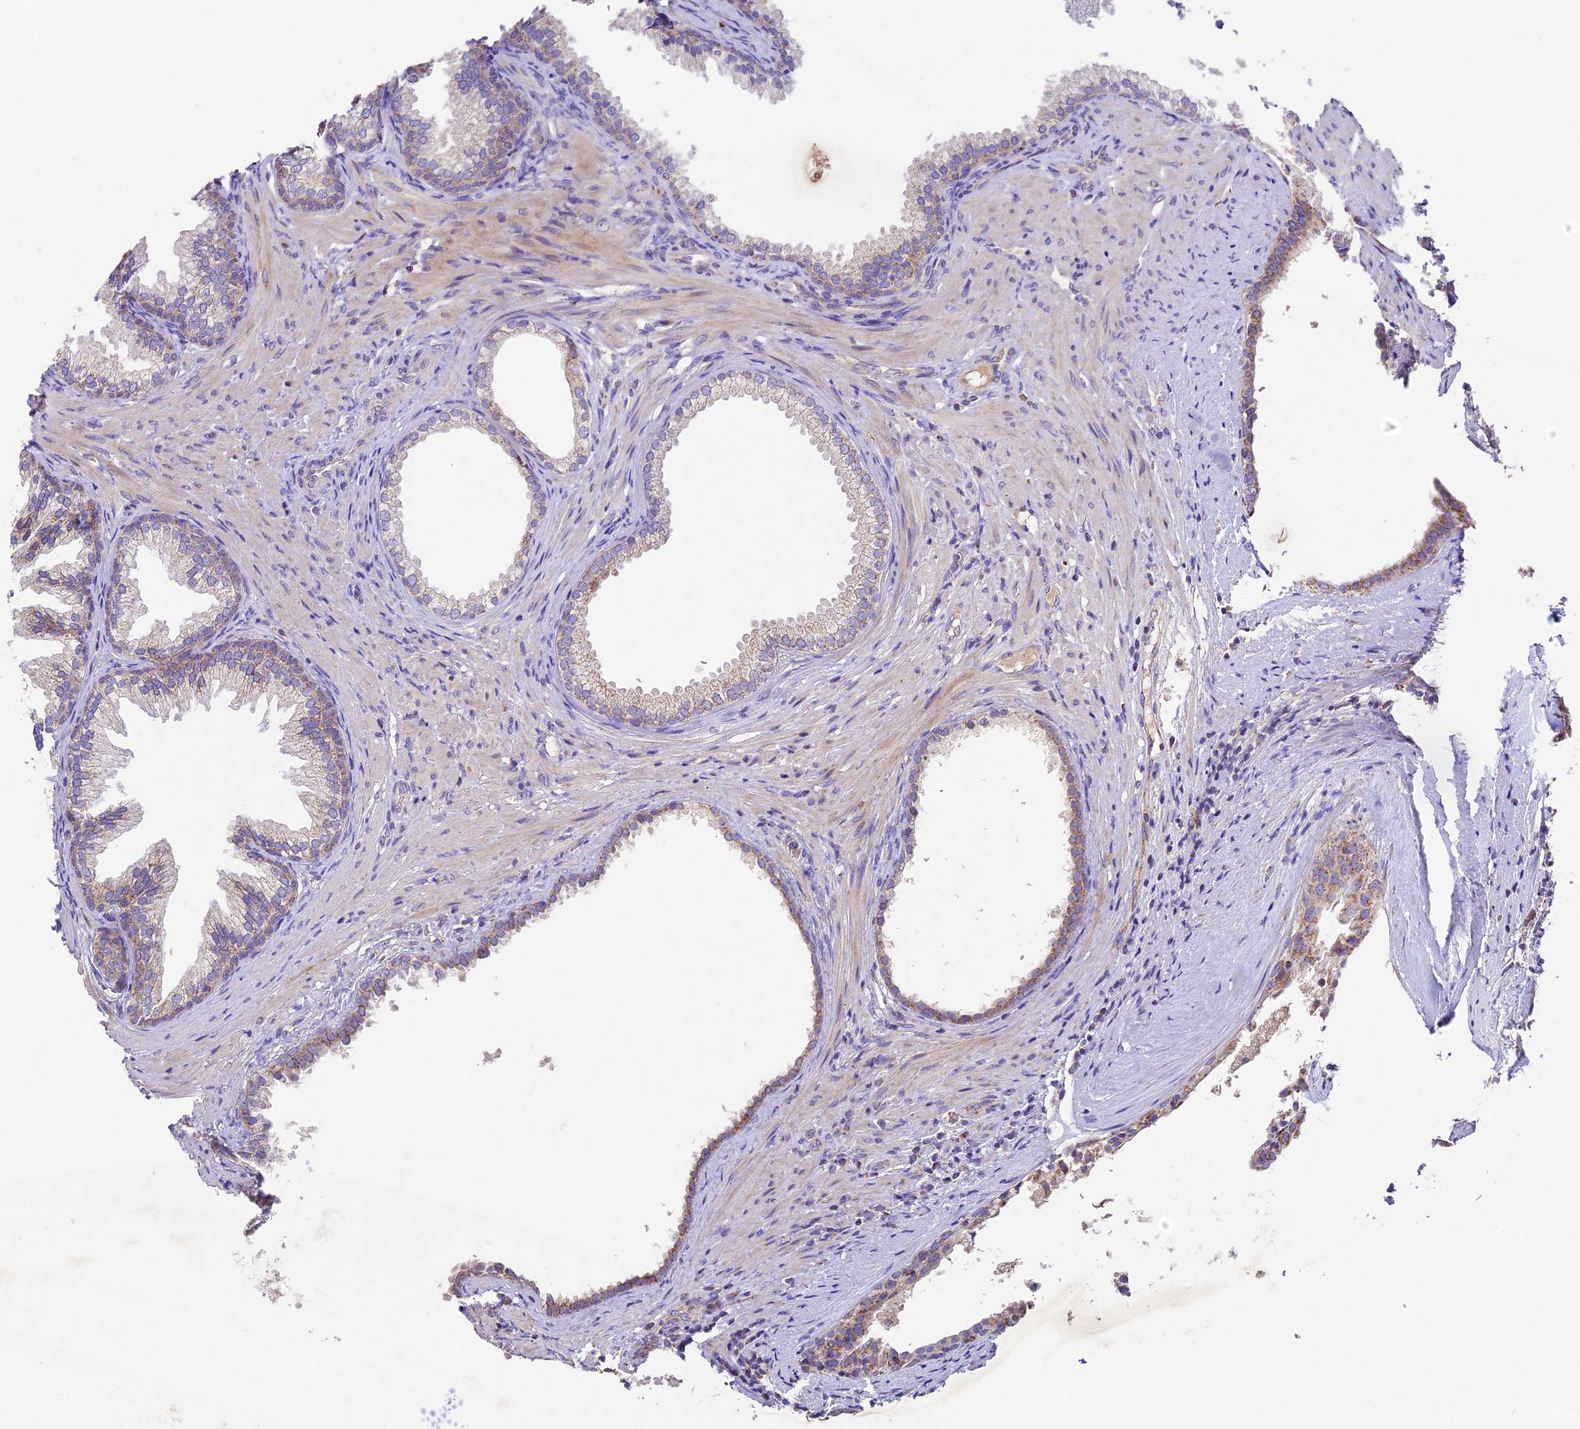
{"staining": {"intensity": "moderate", "quantity": "25%-75%", "location": "cytoplasmic/membranous"}, "tissue": "prostate", "cell_type": "Glandular cells", "image_type": "normal", "snomed": [{"axis": "morphology", "description": "Normal tissue, NOS"}, {"axis": "topography", "description": "Prostate"}], "caption": "Human prostate stained with a brown dye reveals moderate cytoplasmic/membranous positive positivity in about 25%-75% of glandular cells.", "gene": "PMPCB", "patient": {"sex": "male", "age": 76}}